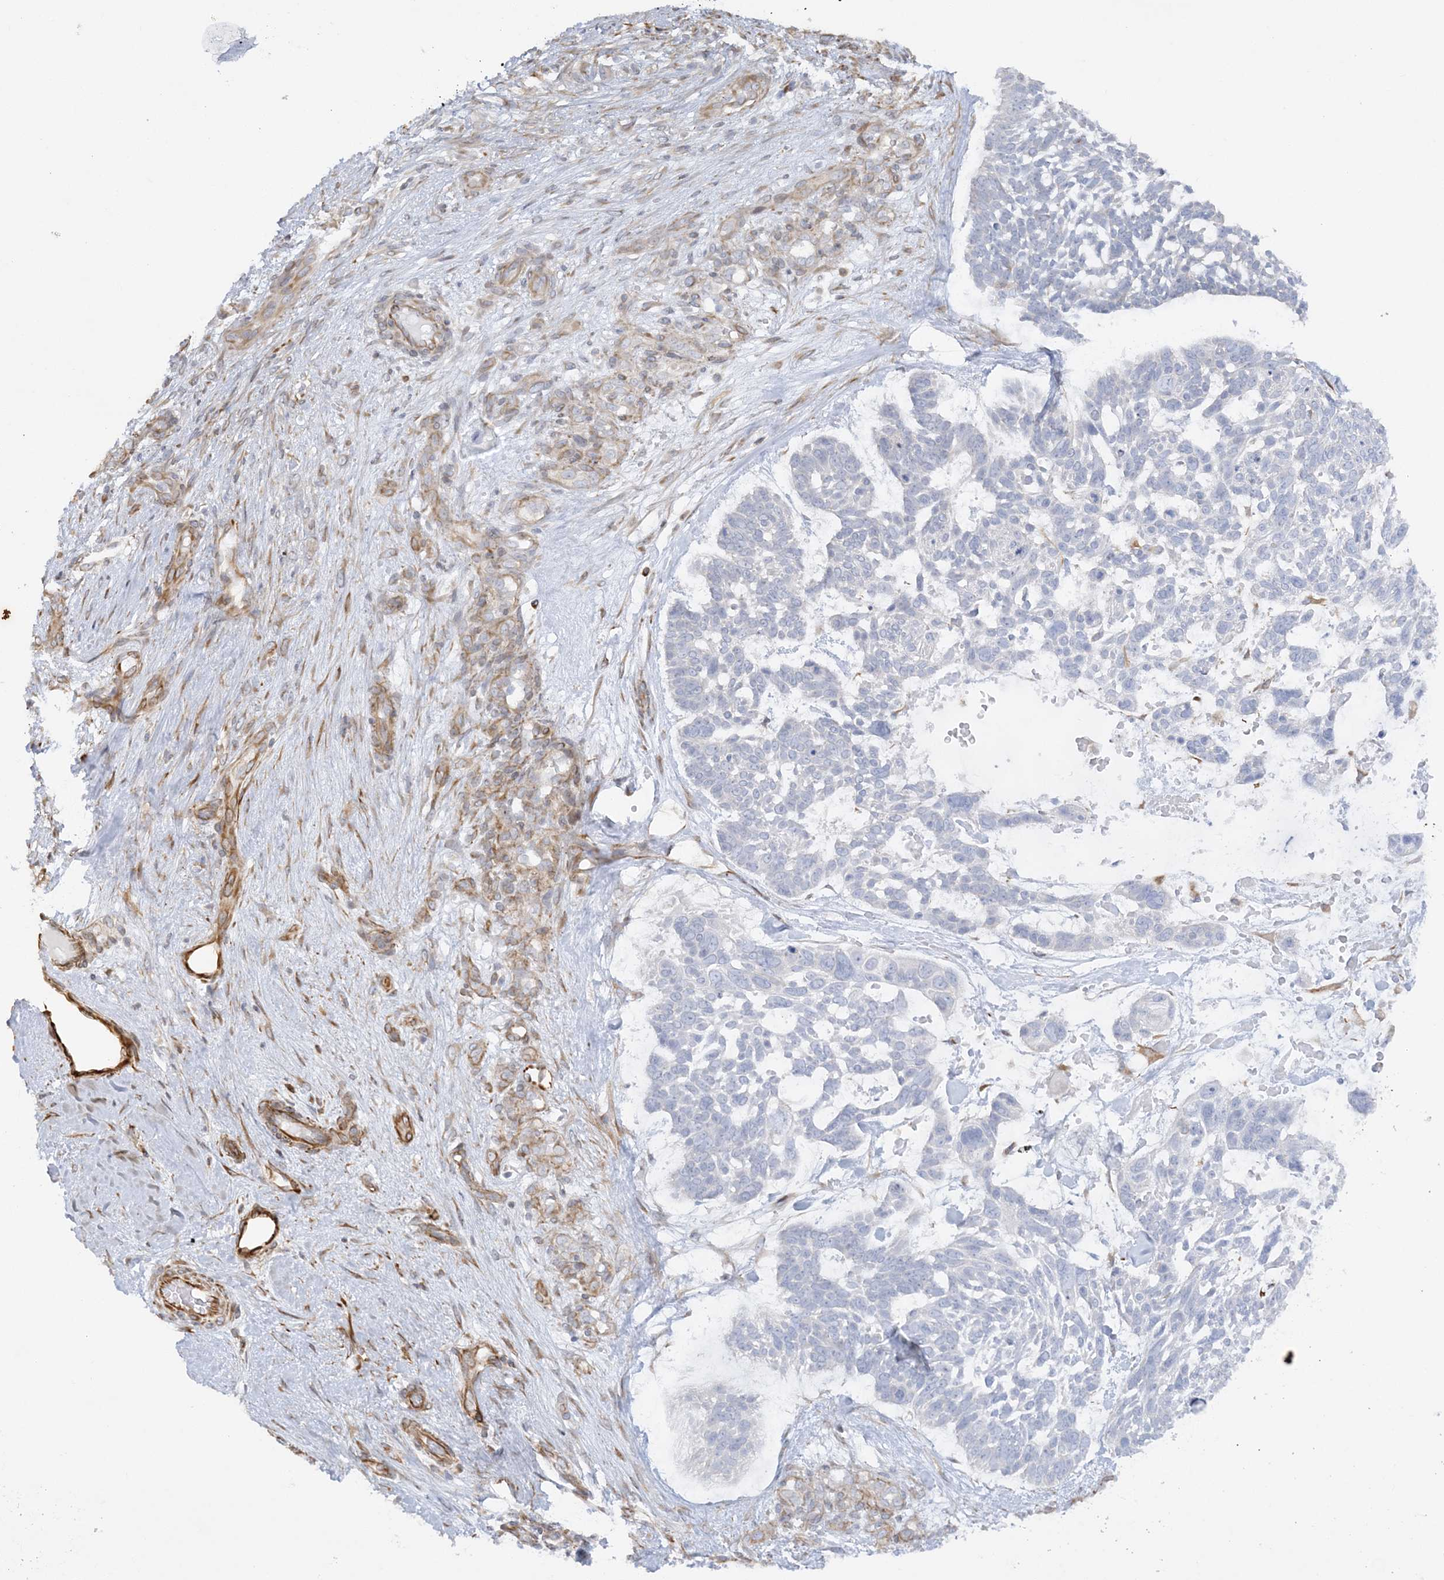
{"staining": {"intensity": "negative", "quantity": "none", "location": "none"}, "tissue": "skin cancer", "cell_type": "Tumor cells", "image_type": "cancer", "snomed": [{"axis": "morphology", "description": "Basal cell carcinoma"}, {"axis": "topography", "description": "Skin"}], "caption": "IHC micrograph of neoplastic tissue: skin cancer (basal cell carcinoma) stained with DAB exhibits no significant protein staining in tumor cells.", "gene": "SCLT1", "patient": {"sex": "male", "age": 88}}